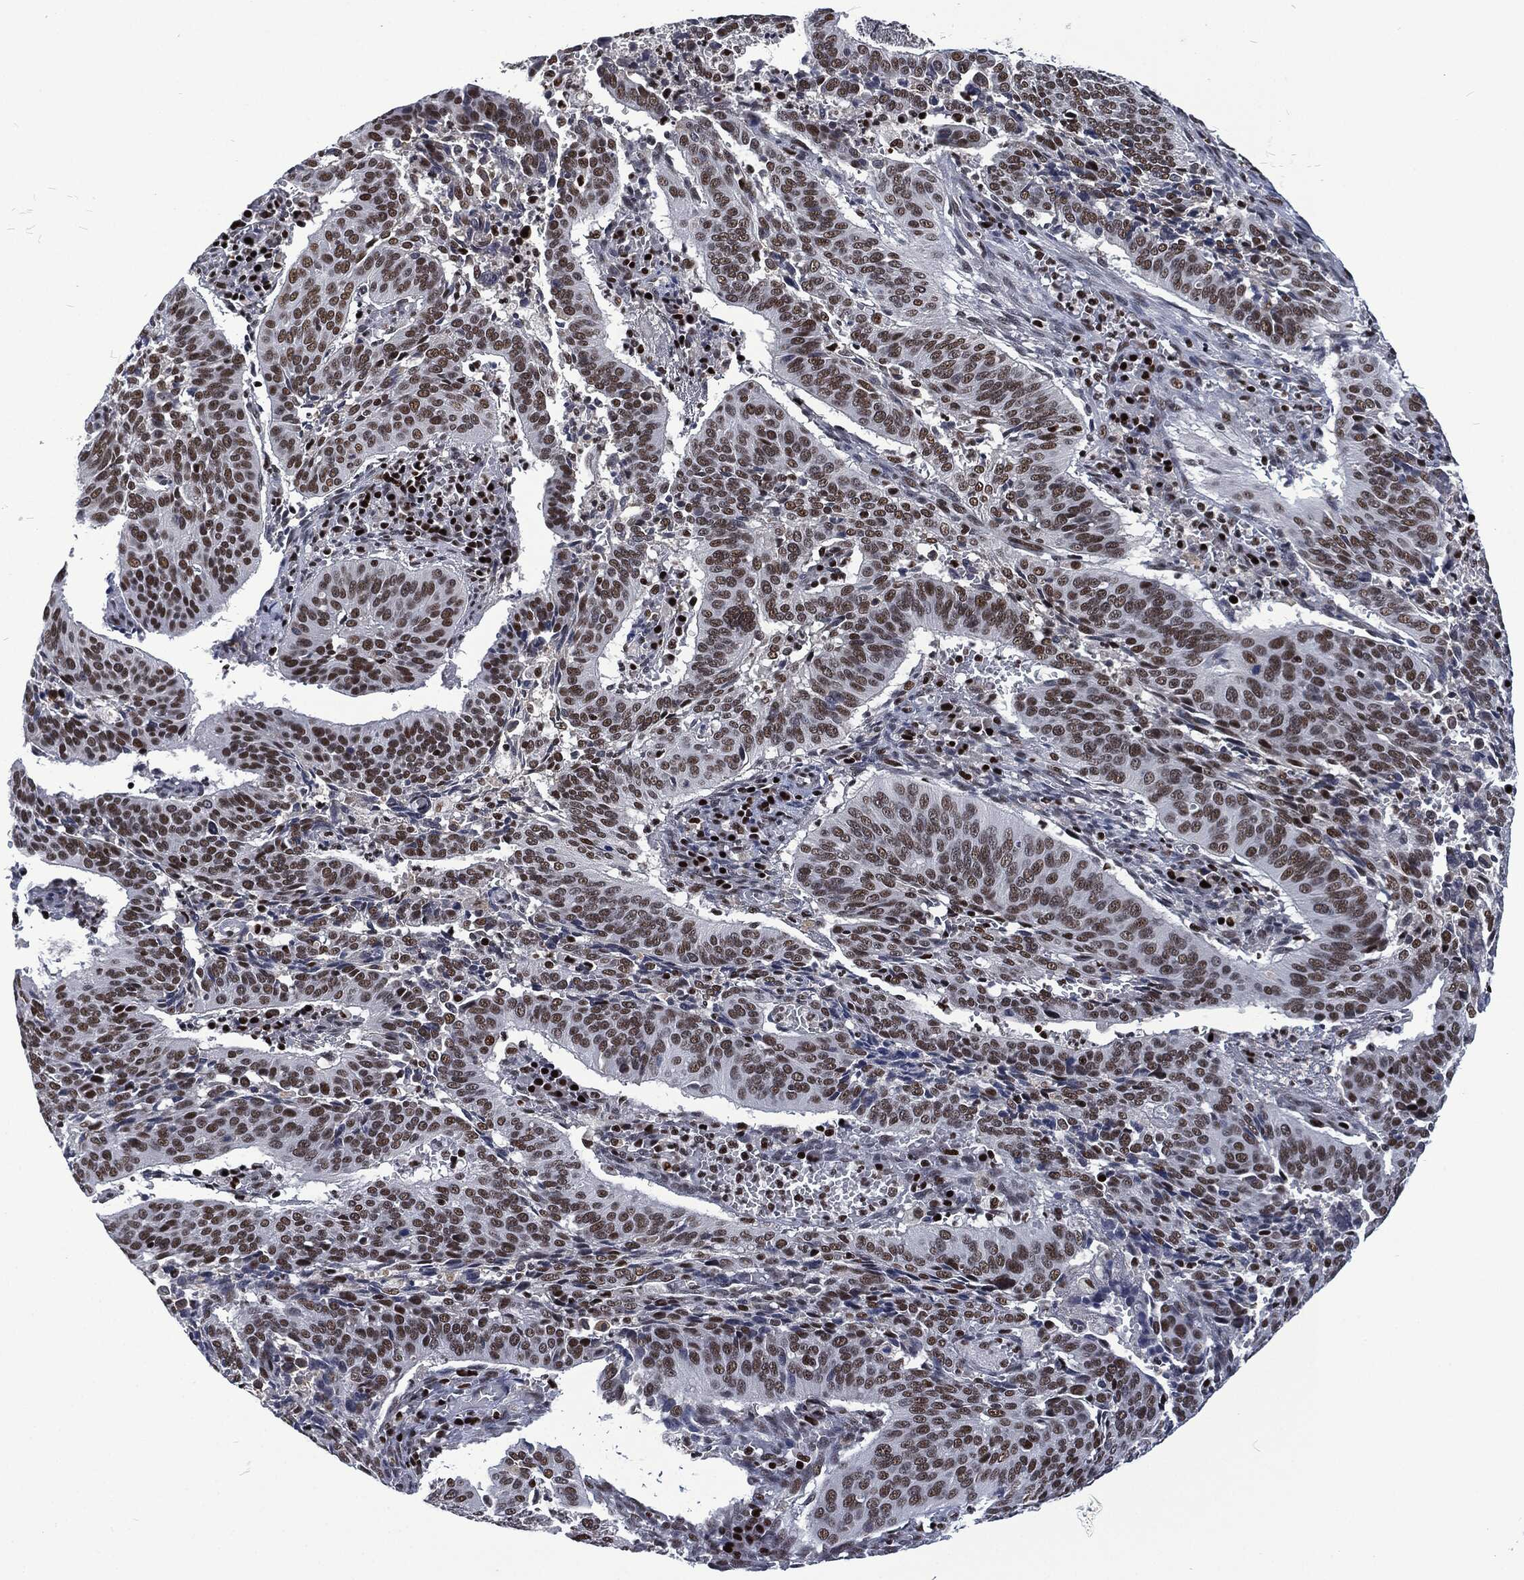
{"staining": {"intensity": "moderate", "quantity": "25%-75%", "location": "nuclear"}, "tissue": "cervical cancer", "cell_type": "Tumor cells", "image_type": "cancer", "snomed": [{"axis": "morphology", "description": "Normal tissue, NOS"}, {"axis": "morphology", "description": "Squamous cell carcinoma, NOS"}, {"axis": "topography", "description": "Cervix"}], "caption": "Human cervical cancer (squamous cell carcinoma) stained with a protein marker displays moderate staining in tumor cells.", "gene": "DCPS", "patient": {"sex": "female", "age": 39}}